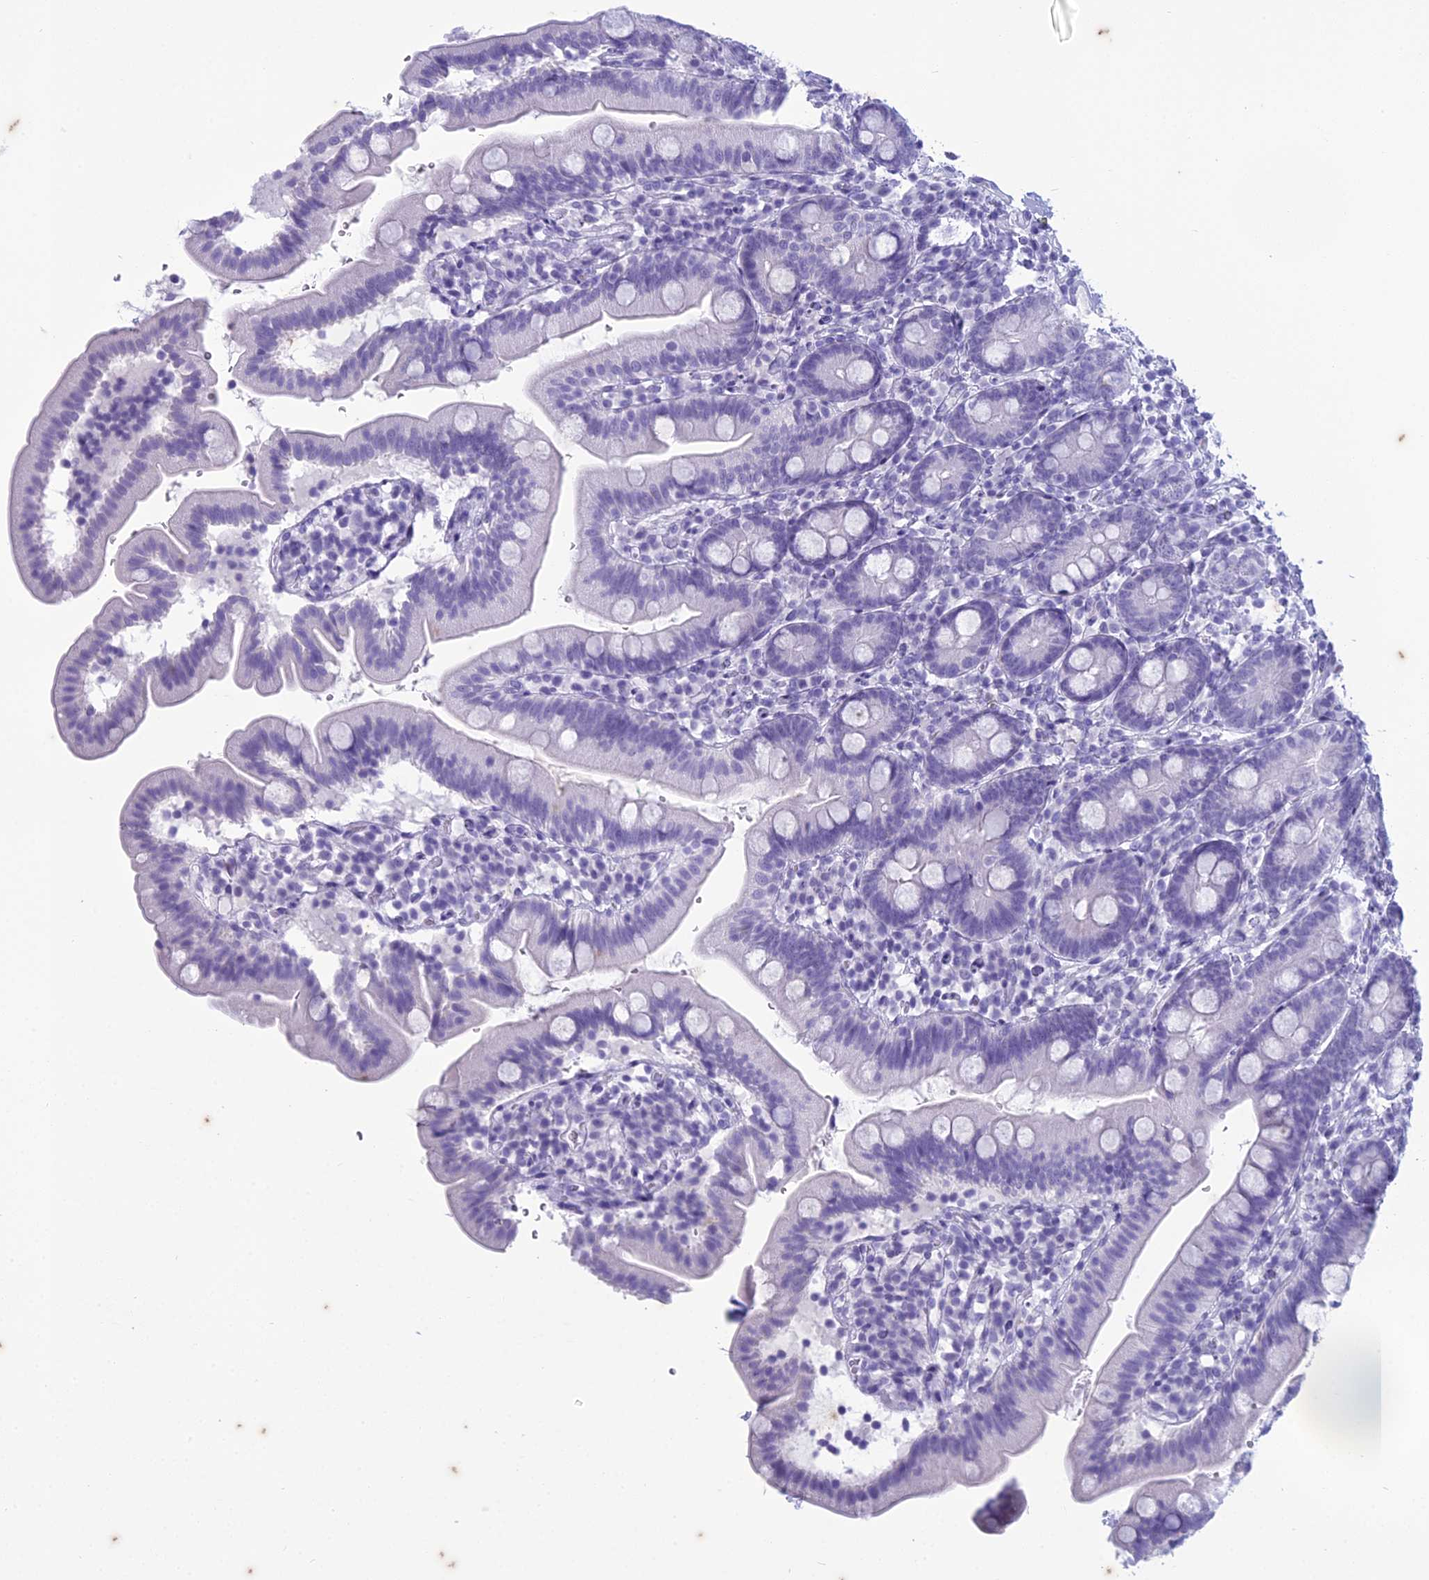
{"staining": {"intensity": "negative", "quantity": "none", "location": "none"}, "tissue": "duodenum", "cell_type": "Glandular cells", "image_type": "normal", "snomed": [{"axis": "morphology", "description": "Normal tissue, NOS"}, {"axis": "topography", "description": "Duodenum"}], "caption": "The IHC photomicrograph has no significant expression in glandular cells of duodenum. (DAB (3,3'-diaminobenzidine) immunohistochemistry (IHC) visualized using brightfield microscopy, high magnification).", "gene": "HMGB4", "patient": {"sex": "female", "age": 67}}